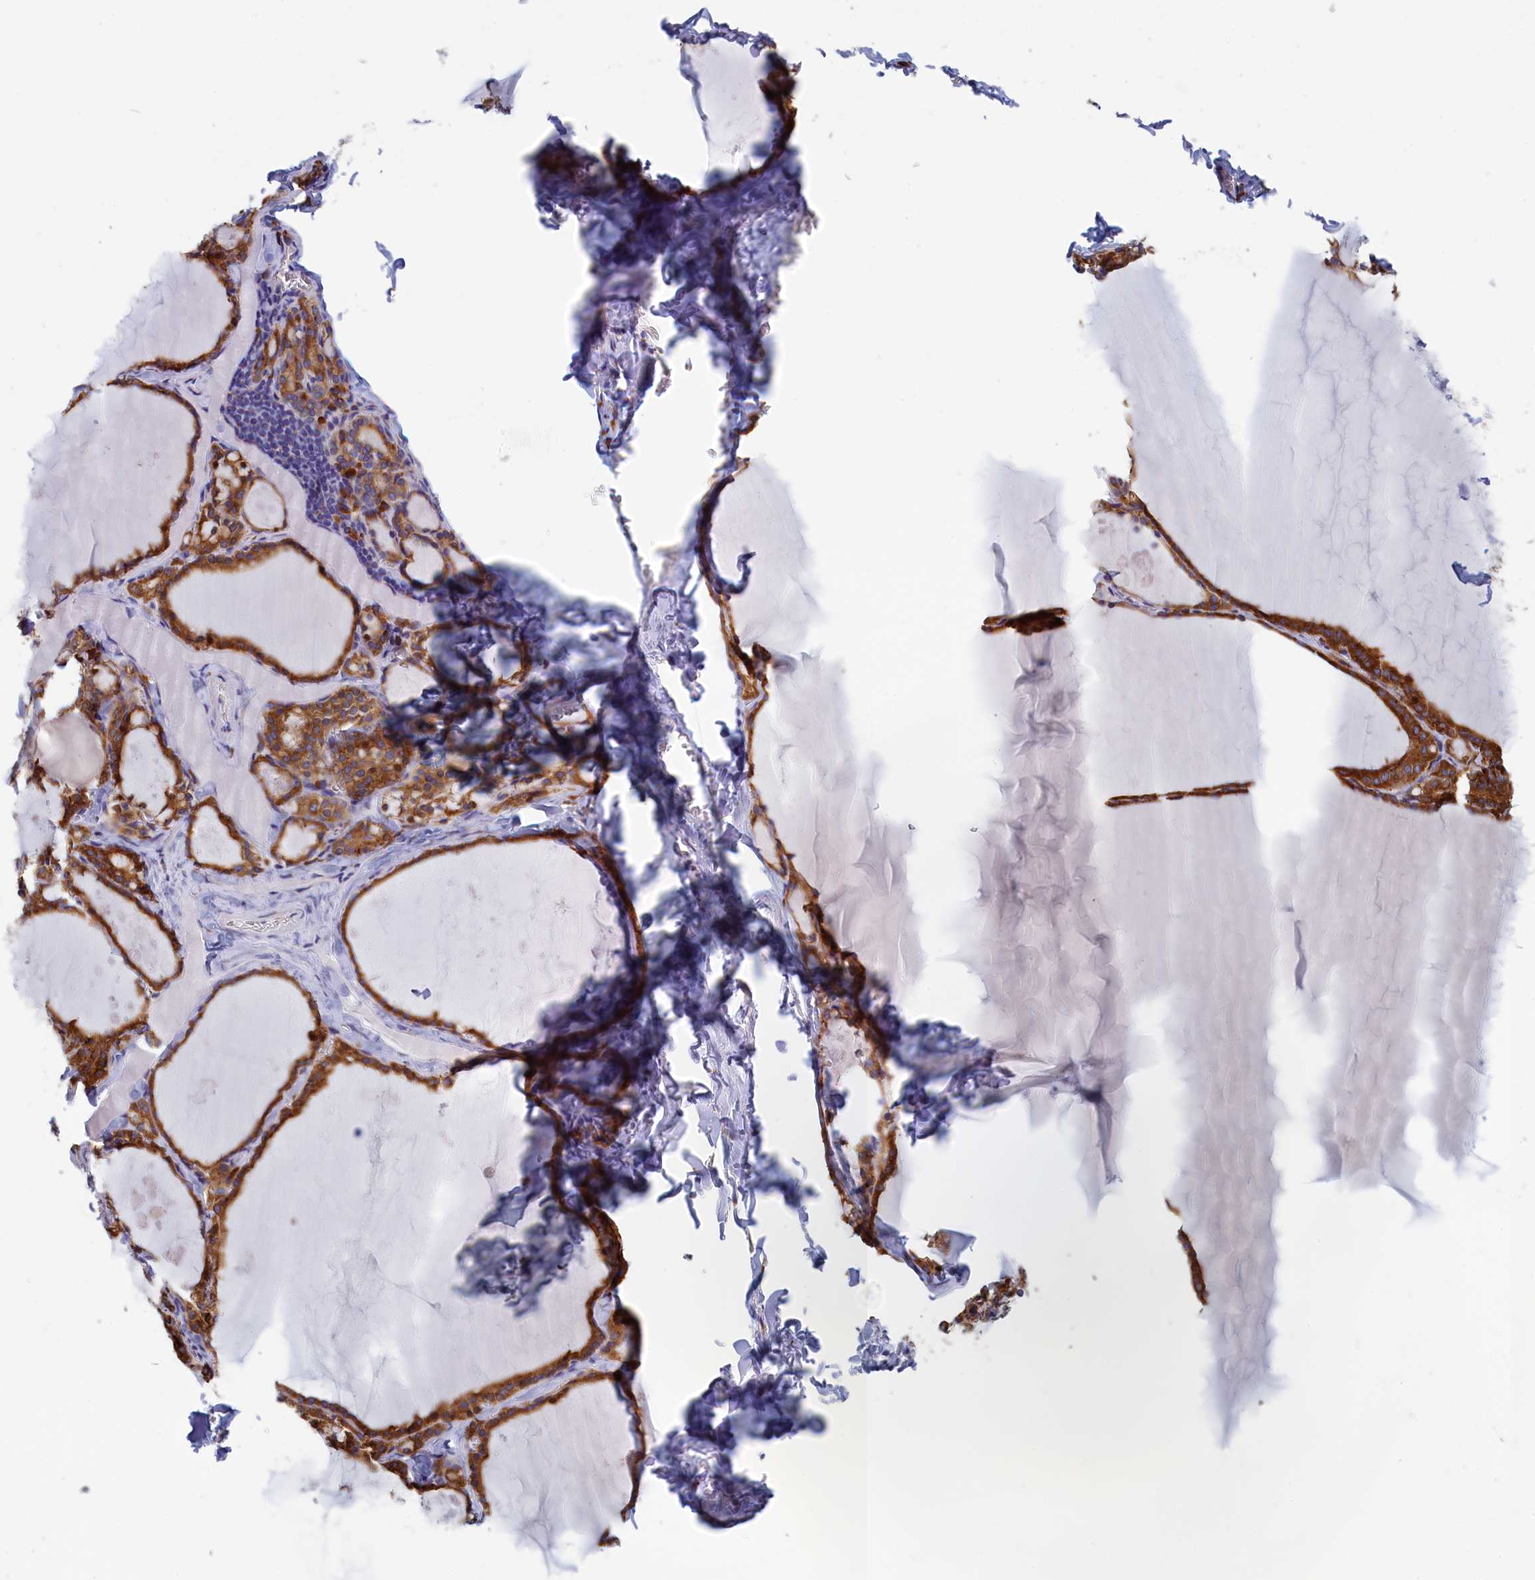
{"staining": {"intensity": "moderate", "quantity": ">75%", "location": "cytoplasmic/membranous"}, "tissue": "thyroid gland", "cell_type": "Glandular cells", "image_type": "normal", "snomed": [{"axis": "morphology", "description": "Normal tissue, NOS"}, {"axis": "topography", "description": "Thyroid gland"}], "caption": "IHC micrograph of benign human thyroid gland stained for a protein (brown), which exhibits medium levels of moderate cytoplasmic/membranous staining in about >75% of glandular cells.", "gene": "CCDC68", "patient": {"sex": "male", "age": 56}}